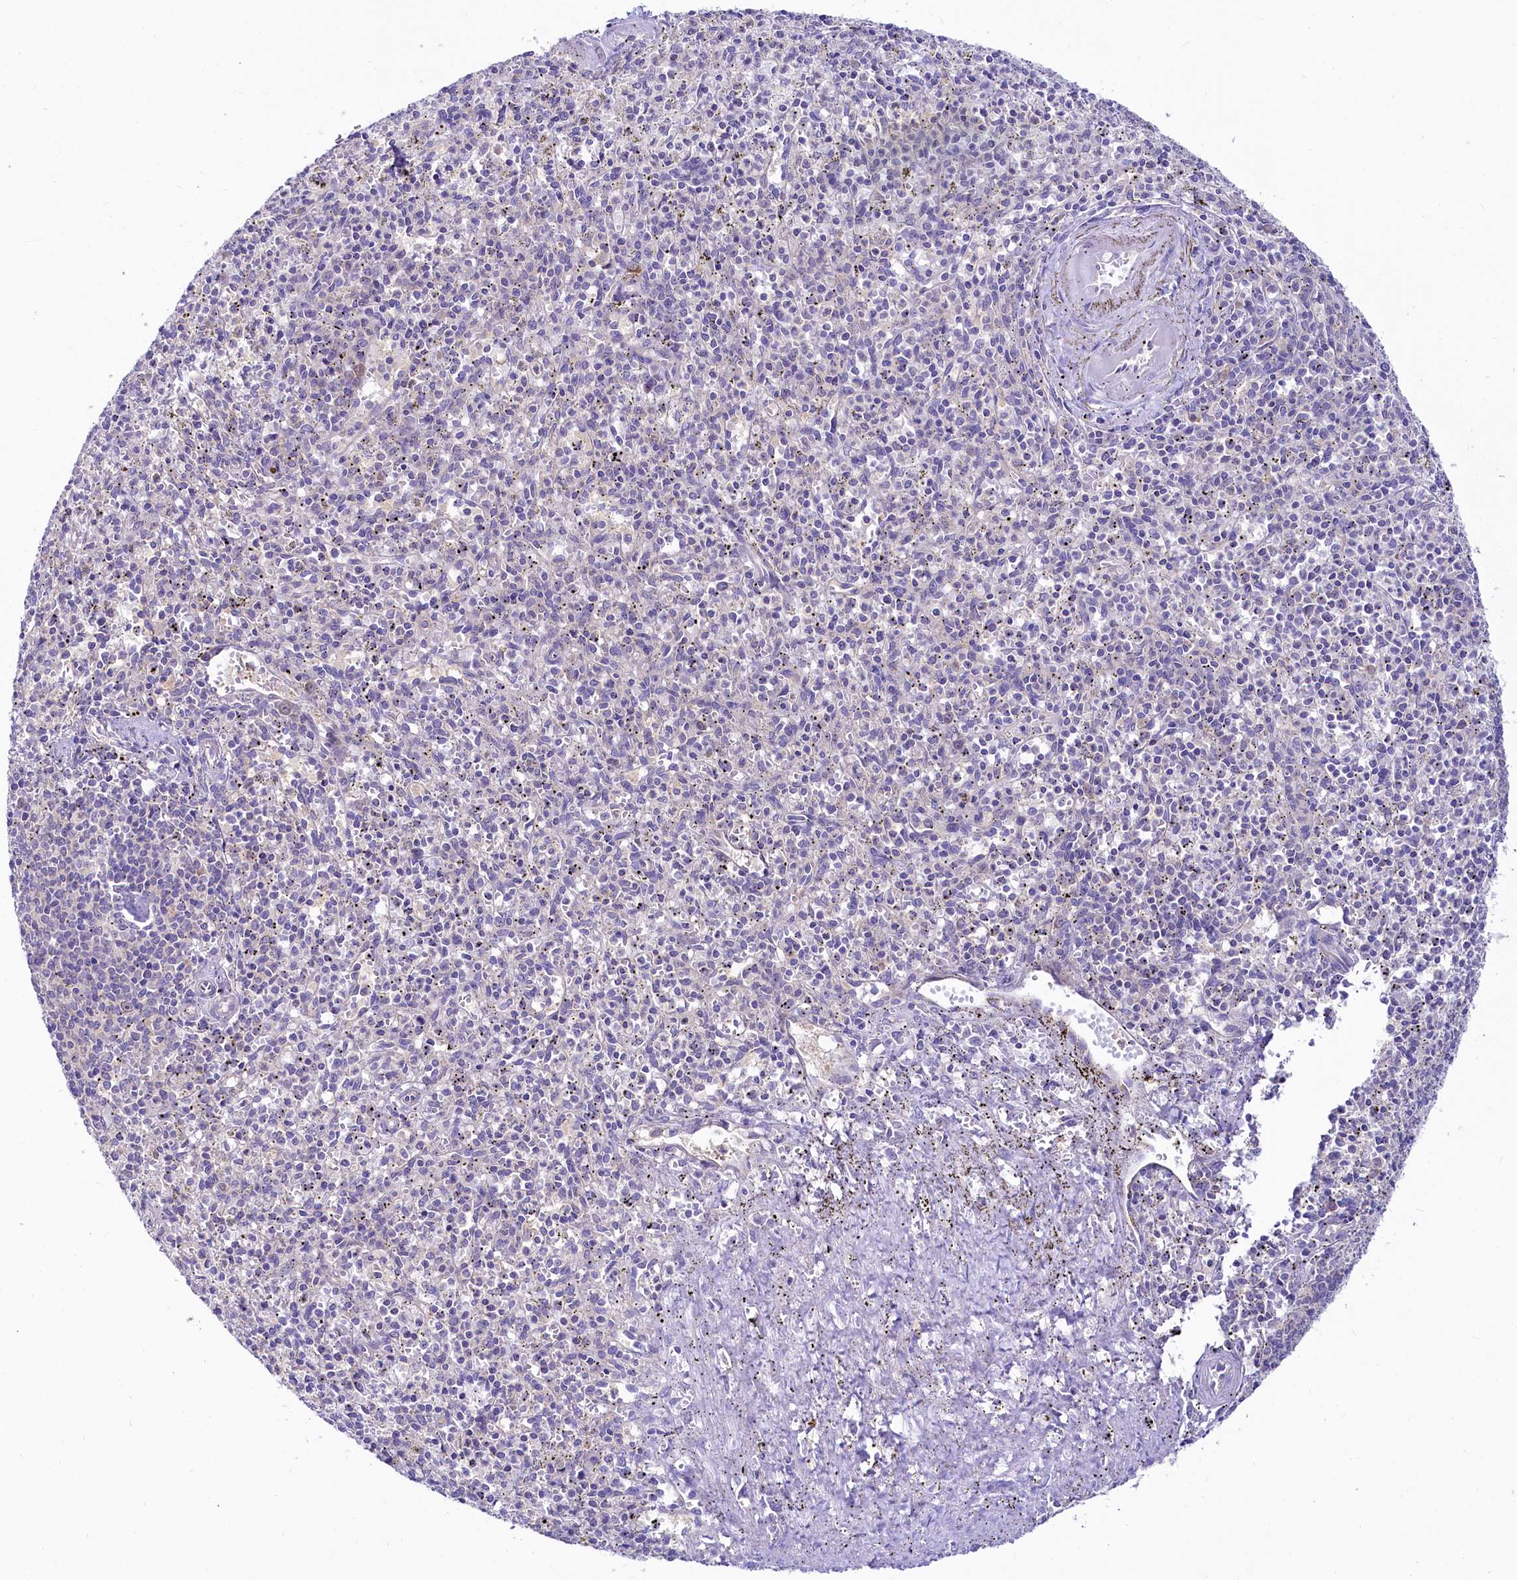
{"staining": {"intensity": "negative", "quantity": "none", "location": "none"}, "tissue": "spleen", "cell_type": "Cells in red pulp", "image_type": "normal", "snomed": [{"axis": "morphology", "description": "Normal tissue, NOS"}, {"axis": "topography", "description": "Spleen"}], "caption": "This is a histopathology image of immunohistochemistry (IHC) staining of unremarkable spleen, which shows no expression in cells in red pulp.", "gene": "ABHD5", "patient": {"sex": "male", "age": 72}}